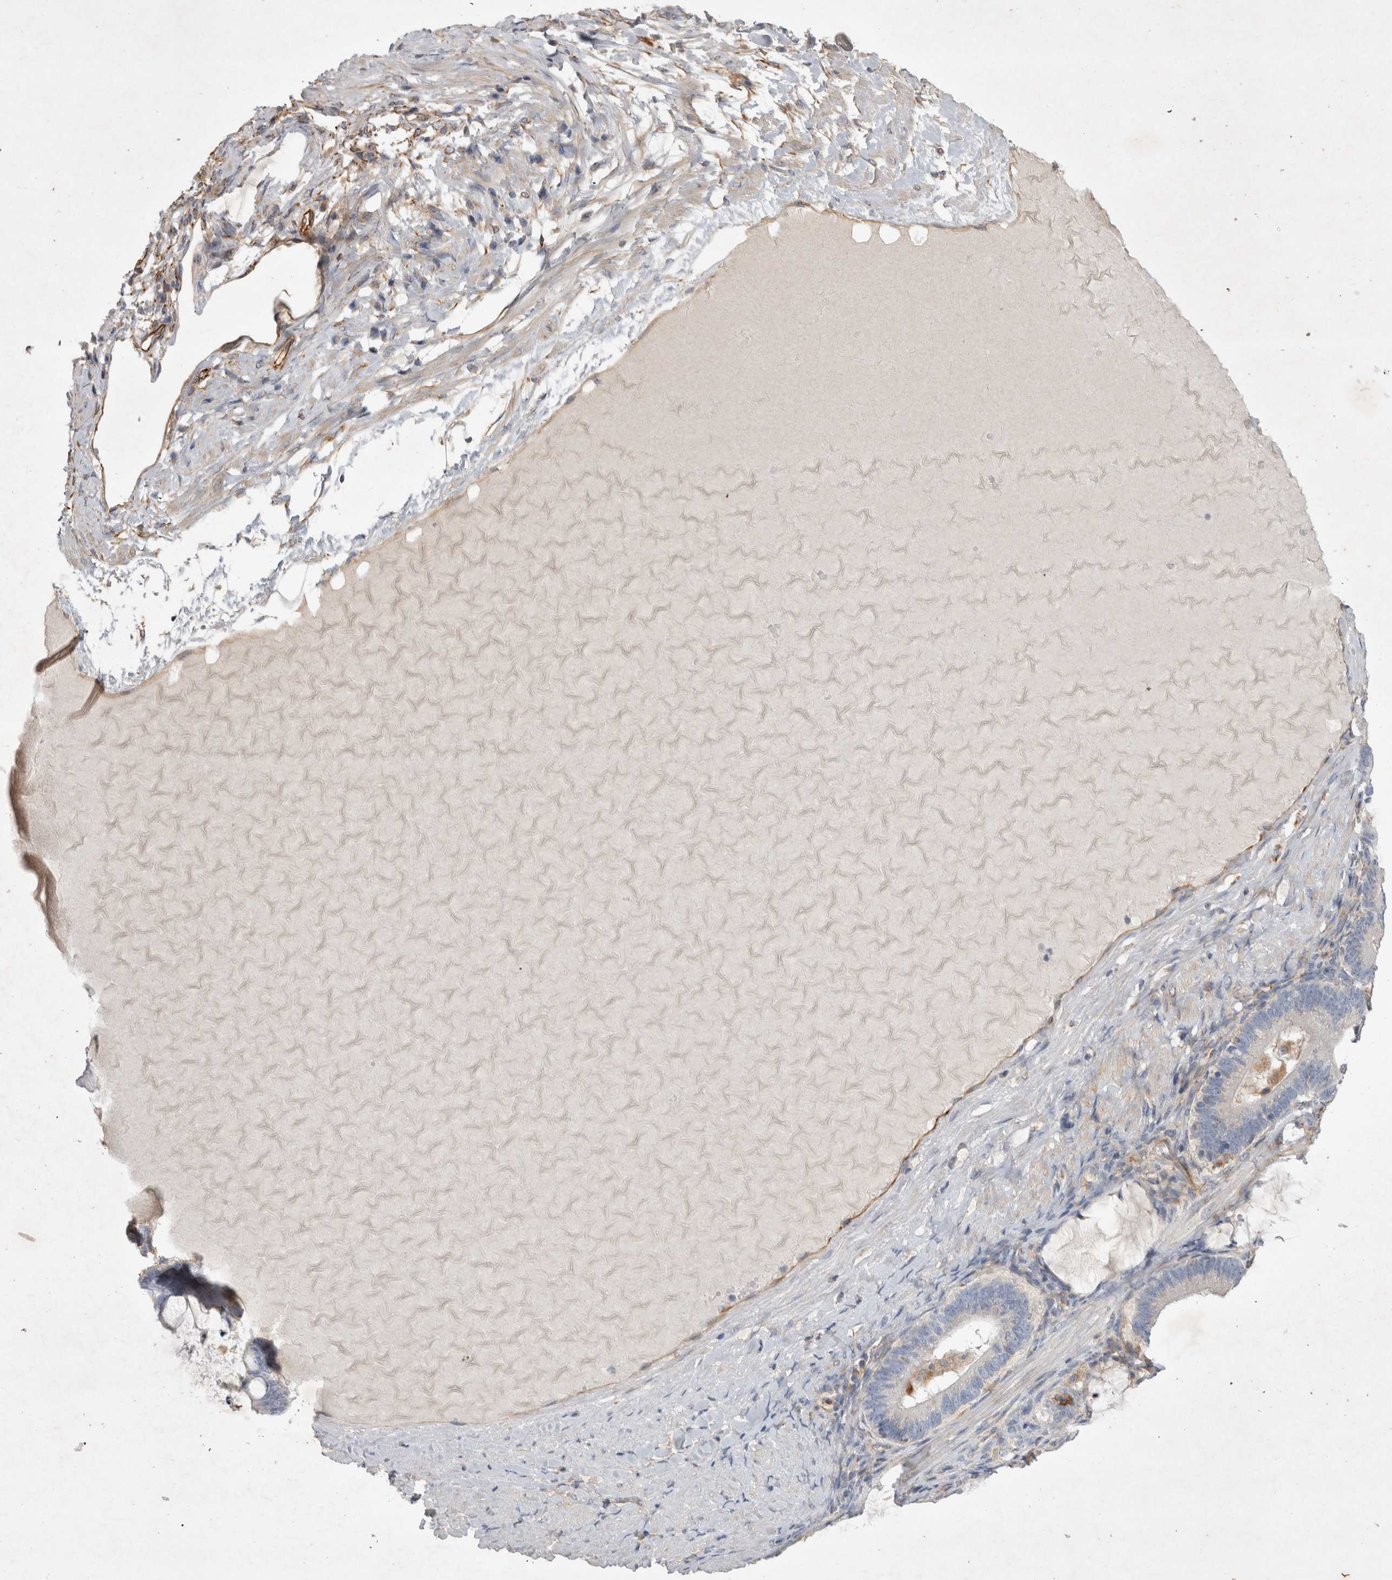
{"staining": {"intensity": "negative", "quantity": "none", "location": "none"}, "tissue": "ovarian cancer", "cell_type": "Tumor cells", "image_type": "cancer", "snomed": [{"axis": "morphology", "description": "Cystadenocarcinoma, mucinous, NOS"}, {"axis": "topography", "description": "Ovary"}], "caption": "Immunohistochemistry histopathology image of human ovarian cancer (mucinous cystadenocarcinoma) stained for a protein (brown), which displays no positivity in tumor cells.", "gene": "STRADB", "patient": {"sex": "female", "age": 61}}